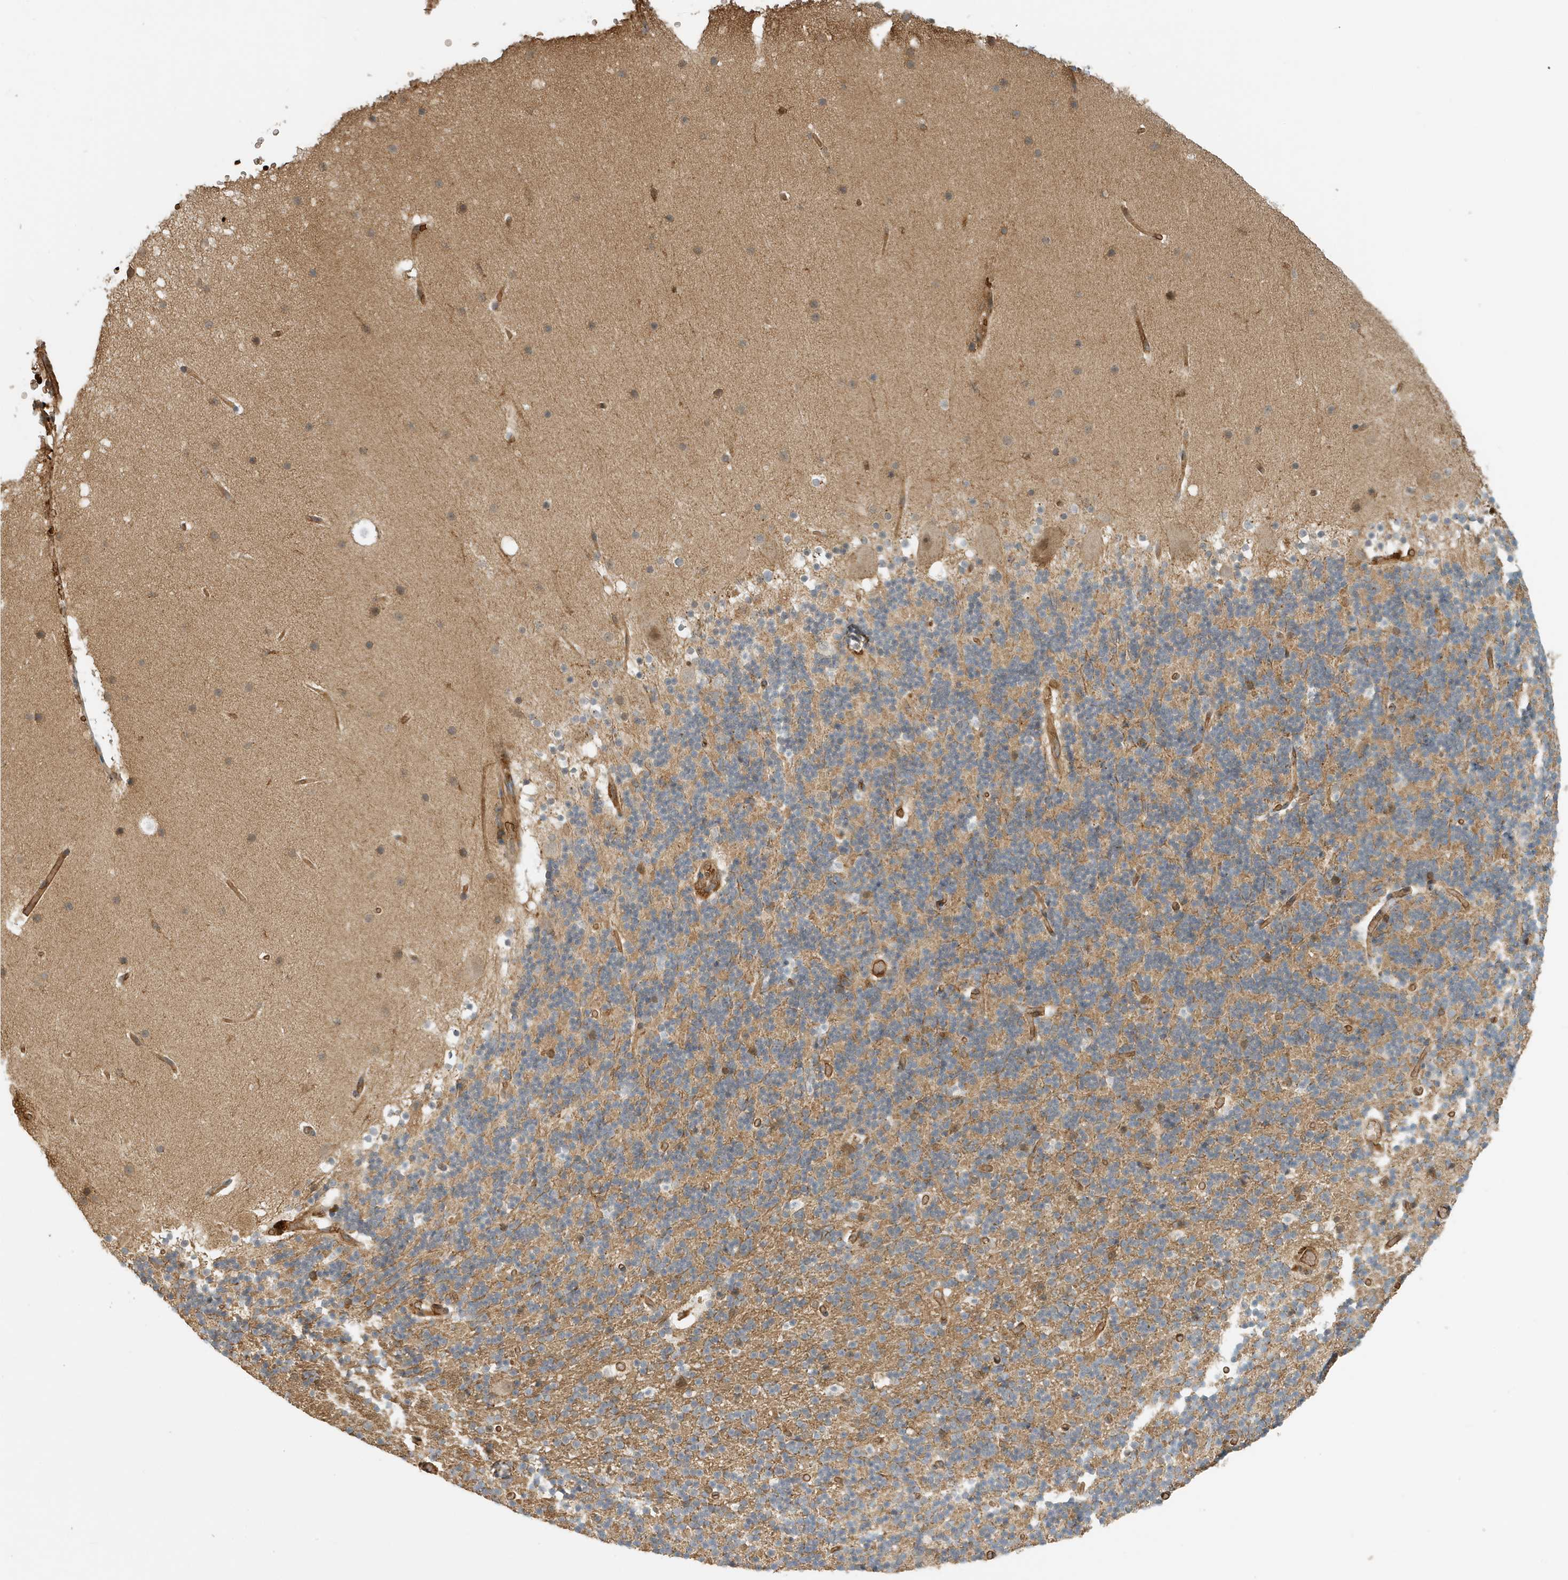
{"staining": {"intensity": "moderate", "quantity": "25%-75%", "location": "cytoplasmic/membranous"}, "tissue": "cerebellum", "cell_type": "Cells in granular layer", "image_type": "normal", "snomed": [{"axis": "morphology", "description": "Normal tissue, NOS"}, {"axis": "topography", "description": "Cerebellum"}], "caption": "This histopathology image displays immunohistochemistry staining of benign human cerebellum, with medium moderate cytoplasmic/membranous positivity in approximately 25%-75% of cells in granular layer.", "gene": "FYCO1", "patient": {"sex": "male", "age": 57}}